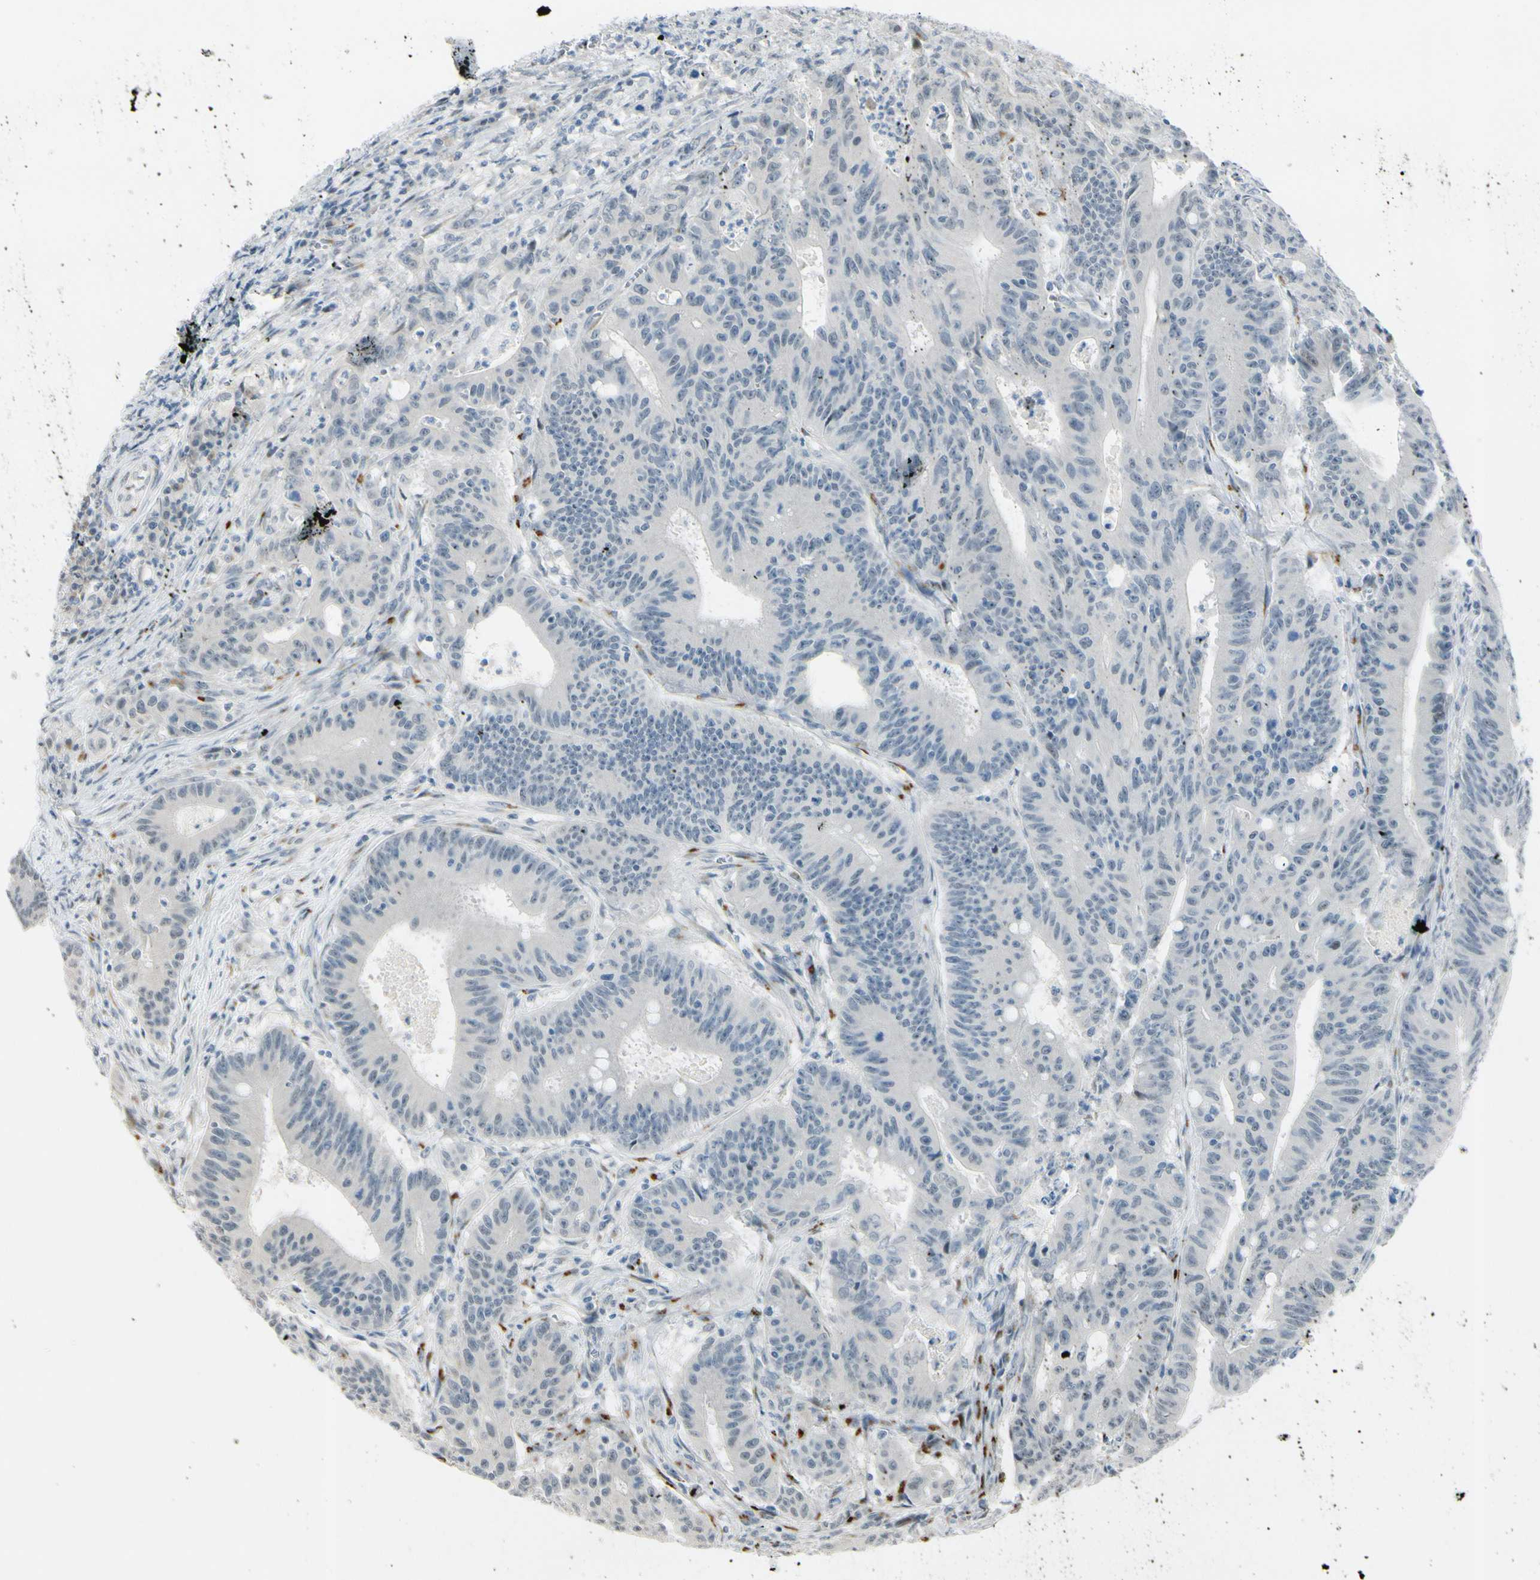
{"staining": {"intensity": "negative", "quantity": "none", "location": "none"}, "tissue": "colorectal cancer", "cell_type": "Tumor cells", "image_type": "cancer", "snomed": [{"axis": "morphology", "description": "Adenocarcinoma, NOS"}, {"axis": "topography", "description": "Colon"}], "caption": "High power microscopy image of an immunohistochemistry (IHC) image of colorectal cancer (adenocarcinoma), revealing no significant staining in tumor cells.", "gene": "B4GALNT1", "patient": {"sex": "male", "age": 45}}